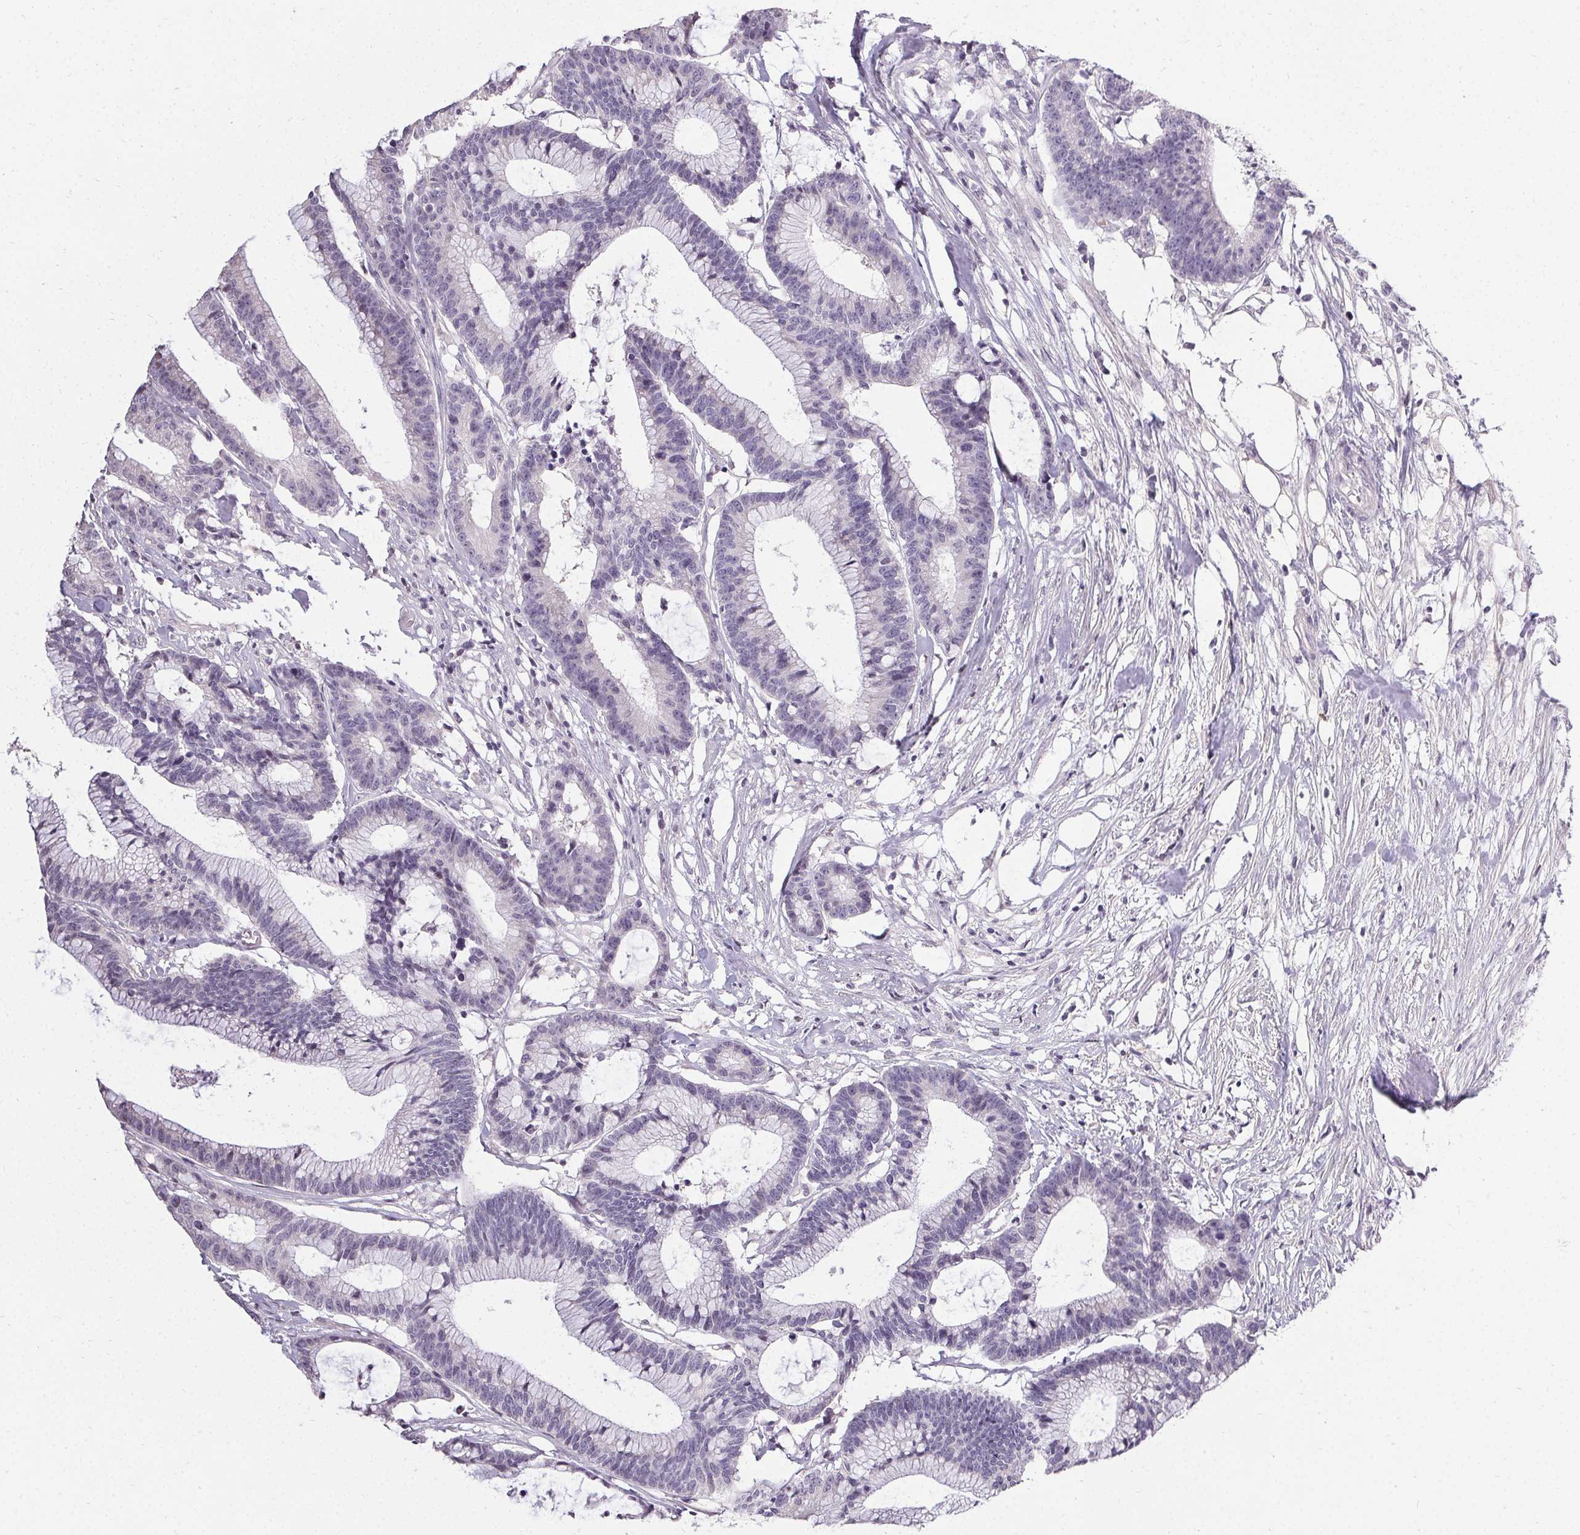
{"staining": {"intensity": "negative", "quantity": "none", "location": "none"}, "tissue": "colorectal cancer", "cell_type": "Tumor cells", "image_type": "cancer", "snomed": [{"axis": "morphology", "description": "Adenocarcinoma, NOS"}, {"axis": "topography", "description": "Colon"}], "caption": "Human colorectal adenocarcinoma stained for a protein using immunohistochemistry reveals no positivity in tumor cells.", "gene": "PMEL", "patient": {"sex": "female", "age": 78}}